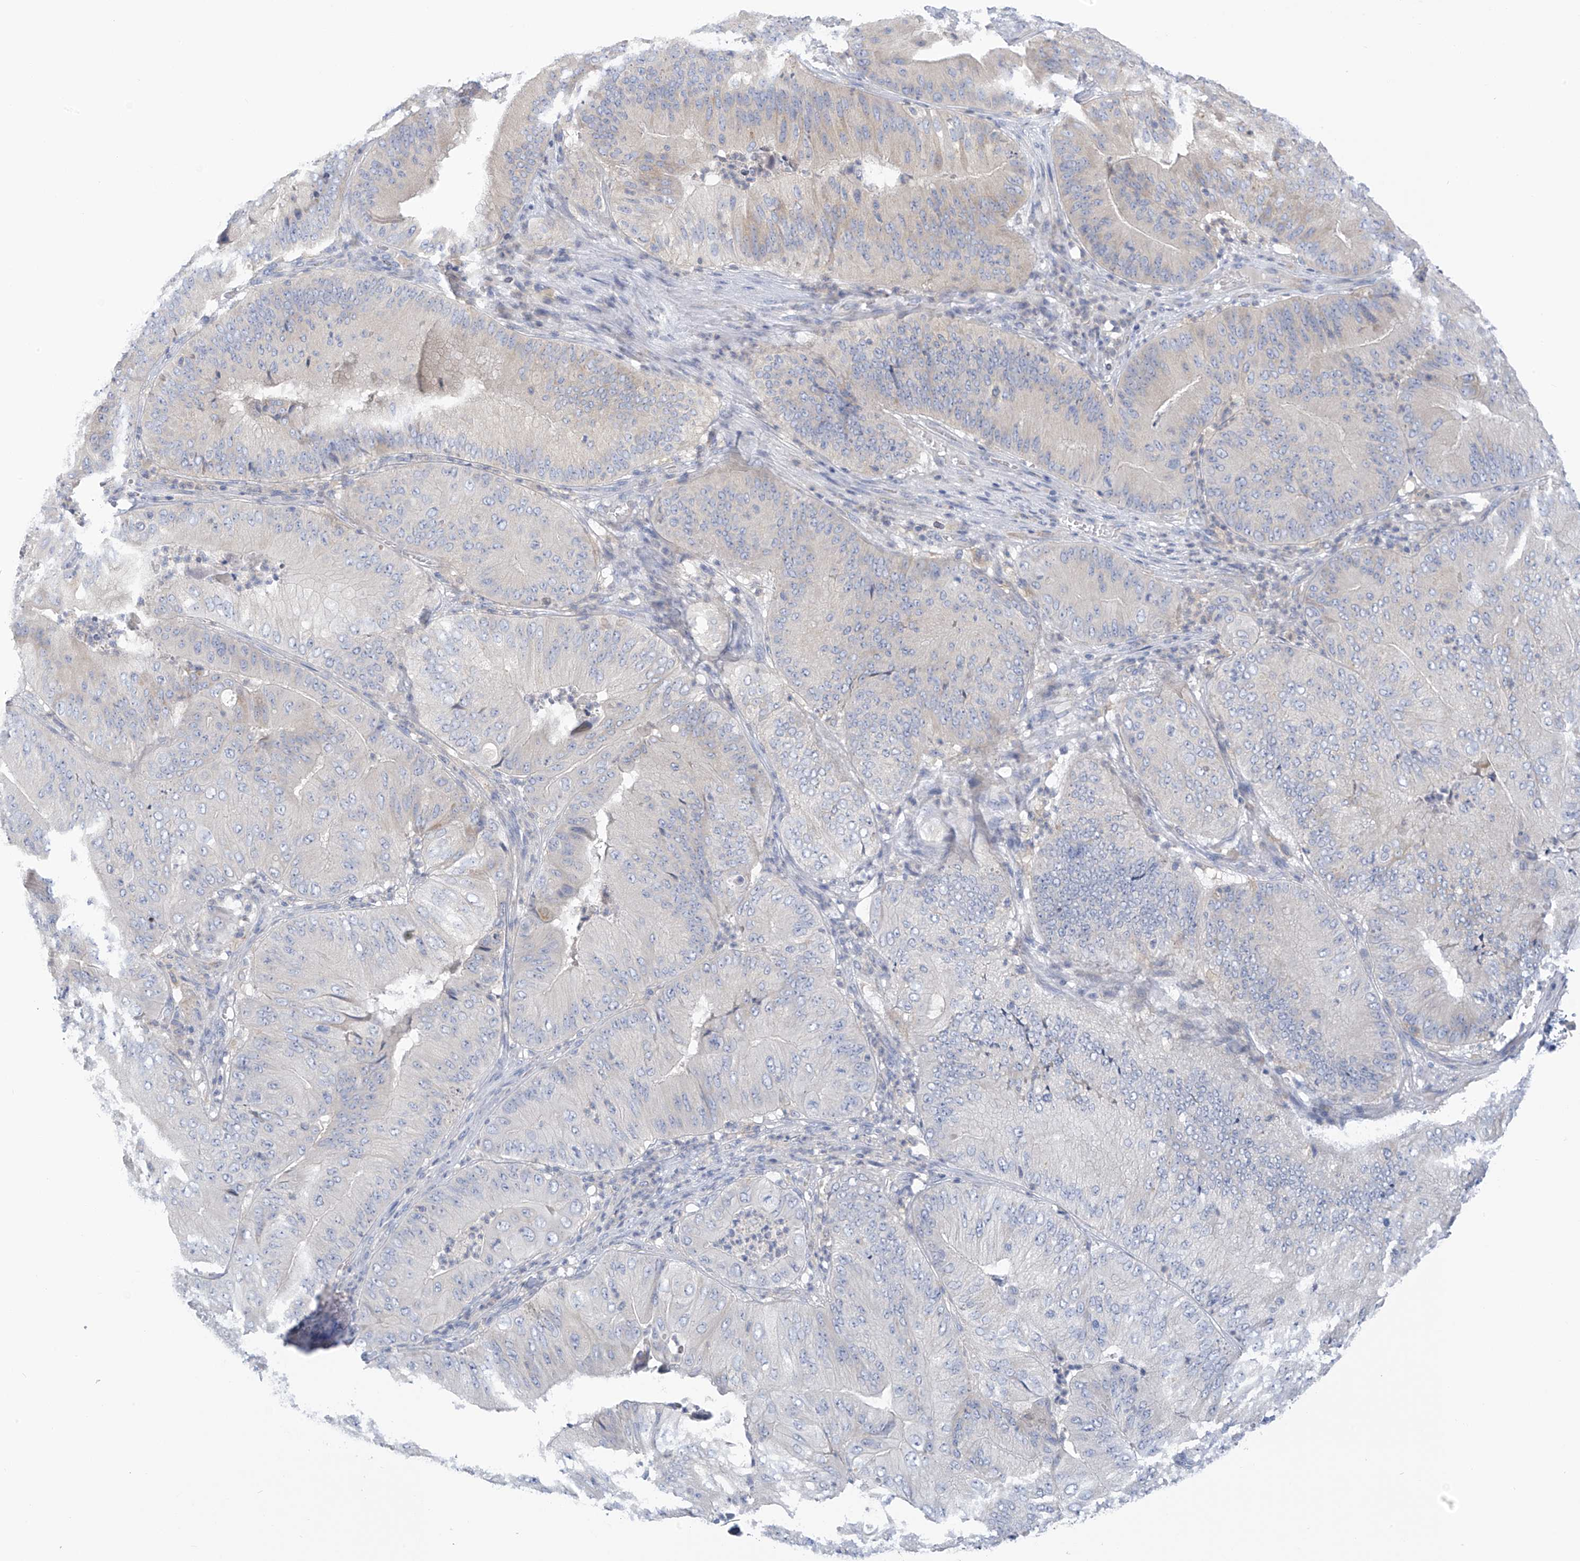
{"staining": {"intensity": "negative", "quantity": "none", "location": "none"}, "tissue": "pancreatic cancer", "cell_type": "Tumor cells", "image_type": "cancer", "snomed": [{"axis": "morphology", "description": "Adenocarcinoma, NOS"}, {"axis": "topography", "description": "Pancreas"}], "caption": "Immunohistochemical staining of human pancreatic cancer (adenocarcinoma) shows no significant positivity in tumor cells.", "gene": "SLC6A12", "patient": {"sex": "female", "age": 77}}